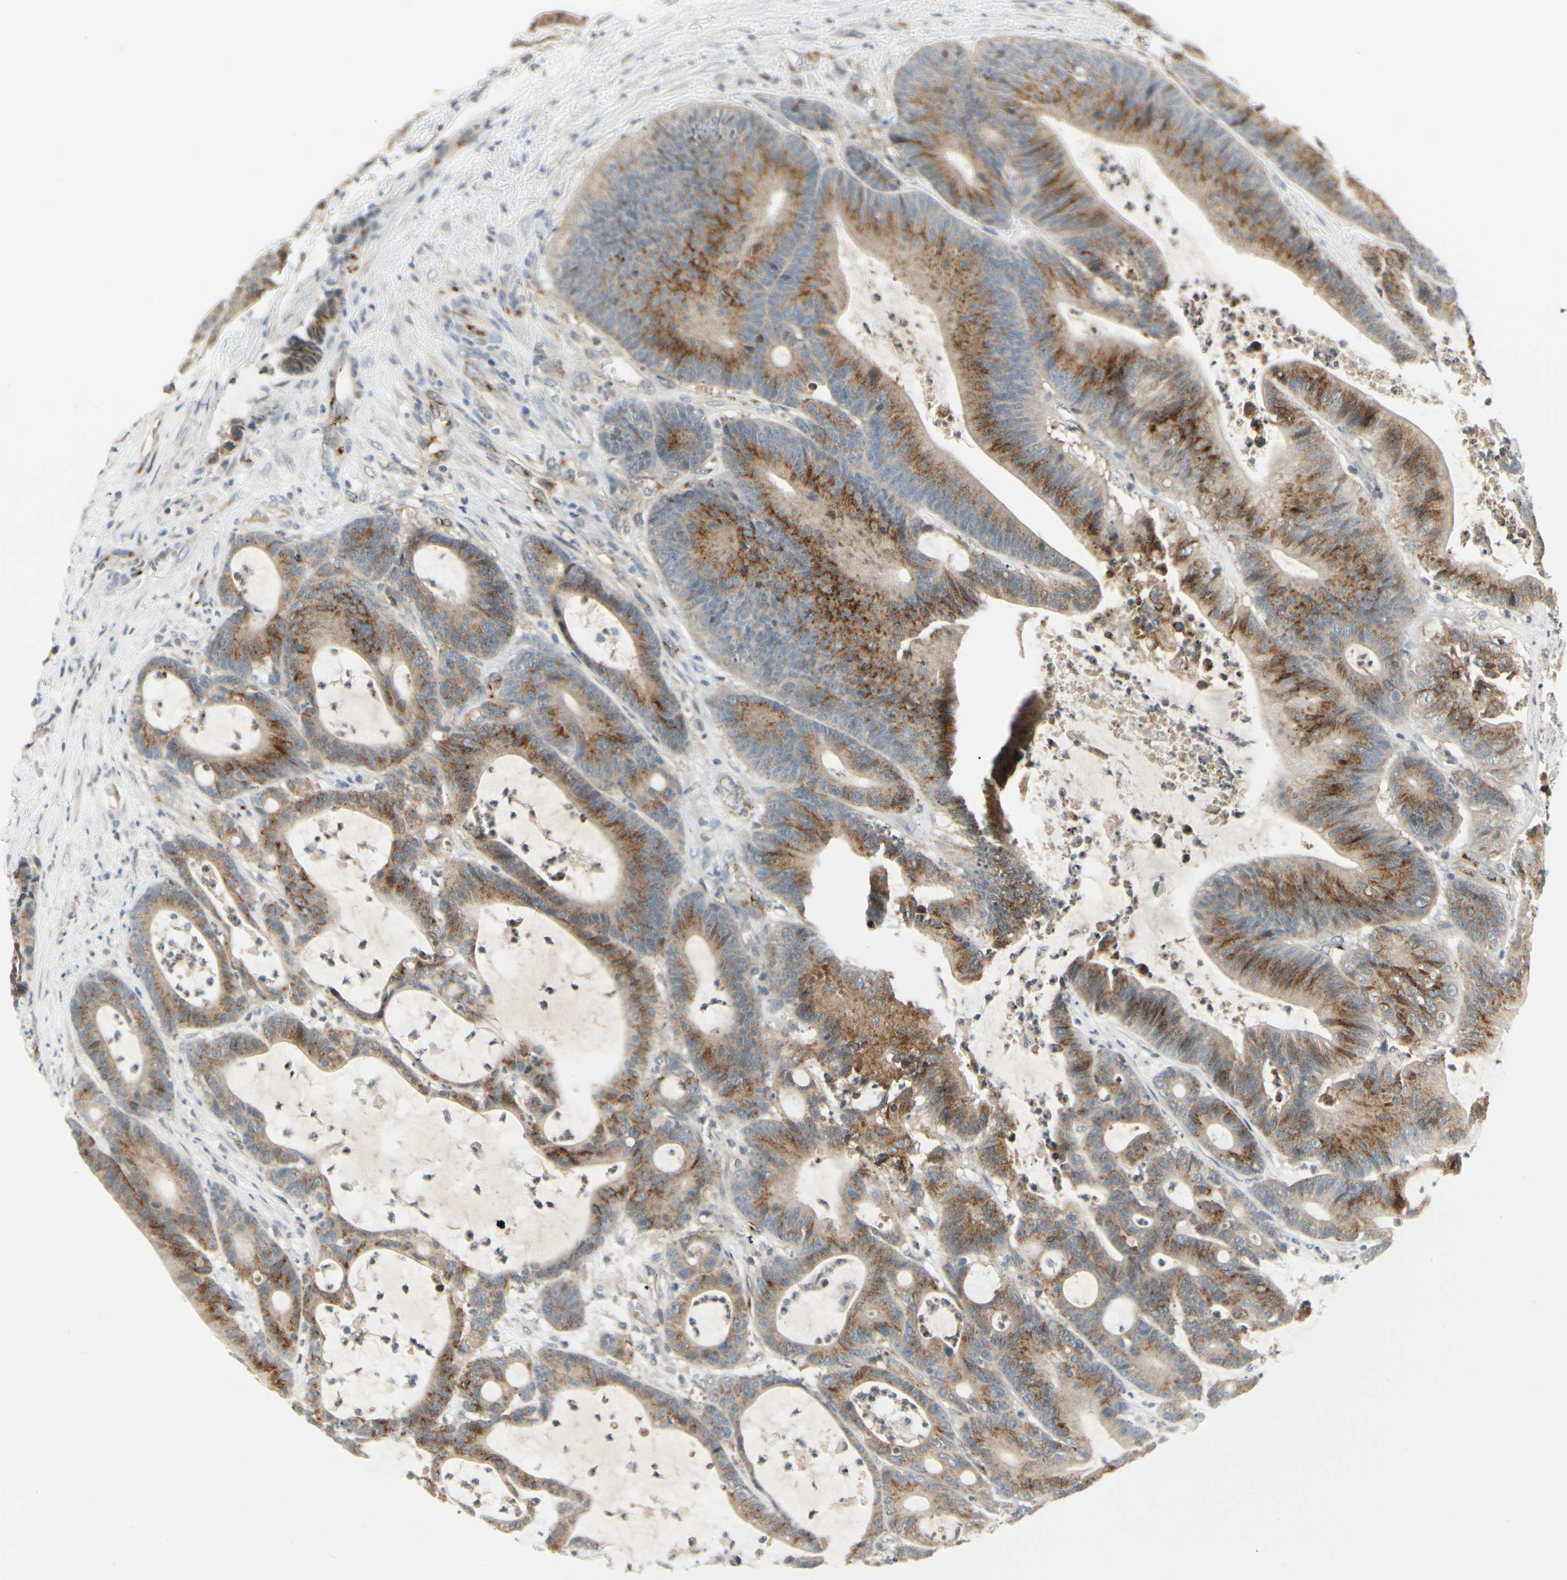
{"staining": {"intensity": "moderate", "quantity": ">75%", "location": "cytoplasmic/membranous"}, "tissue": "colorectal cancer", "cell_type": "Tumor cells", "image_type": "cancer", "snomed": [{"axis": "morphology", "description": "Adenocarcinoma, NOS"}, {"axis": "topography", "description": "Colon"}], "caption": "The immunohistochemical stain shows moderate cytoplasmic/membranous positivity in tumor cells of colorectal cancer tissue.", "gene": "MANSC1", "patient": {"sex": "female", "age": 84}}